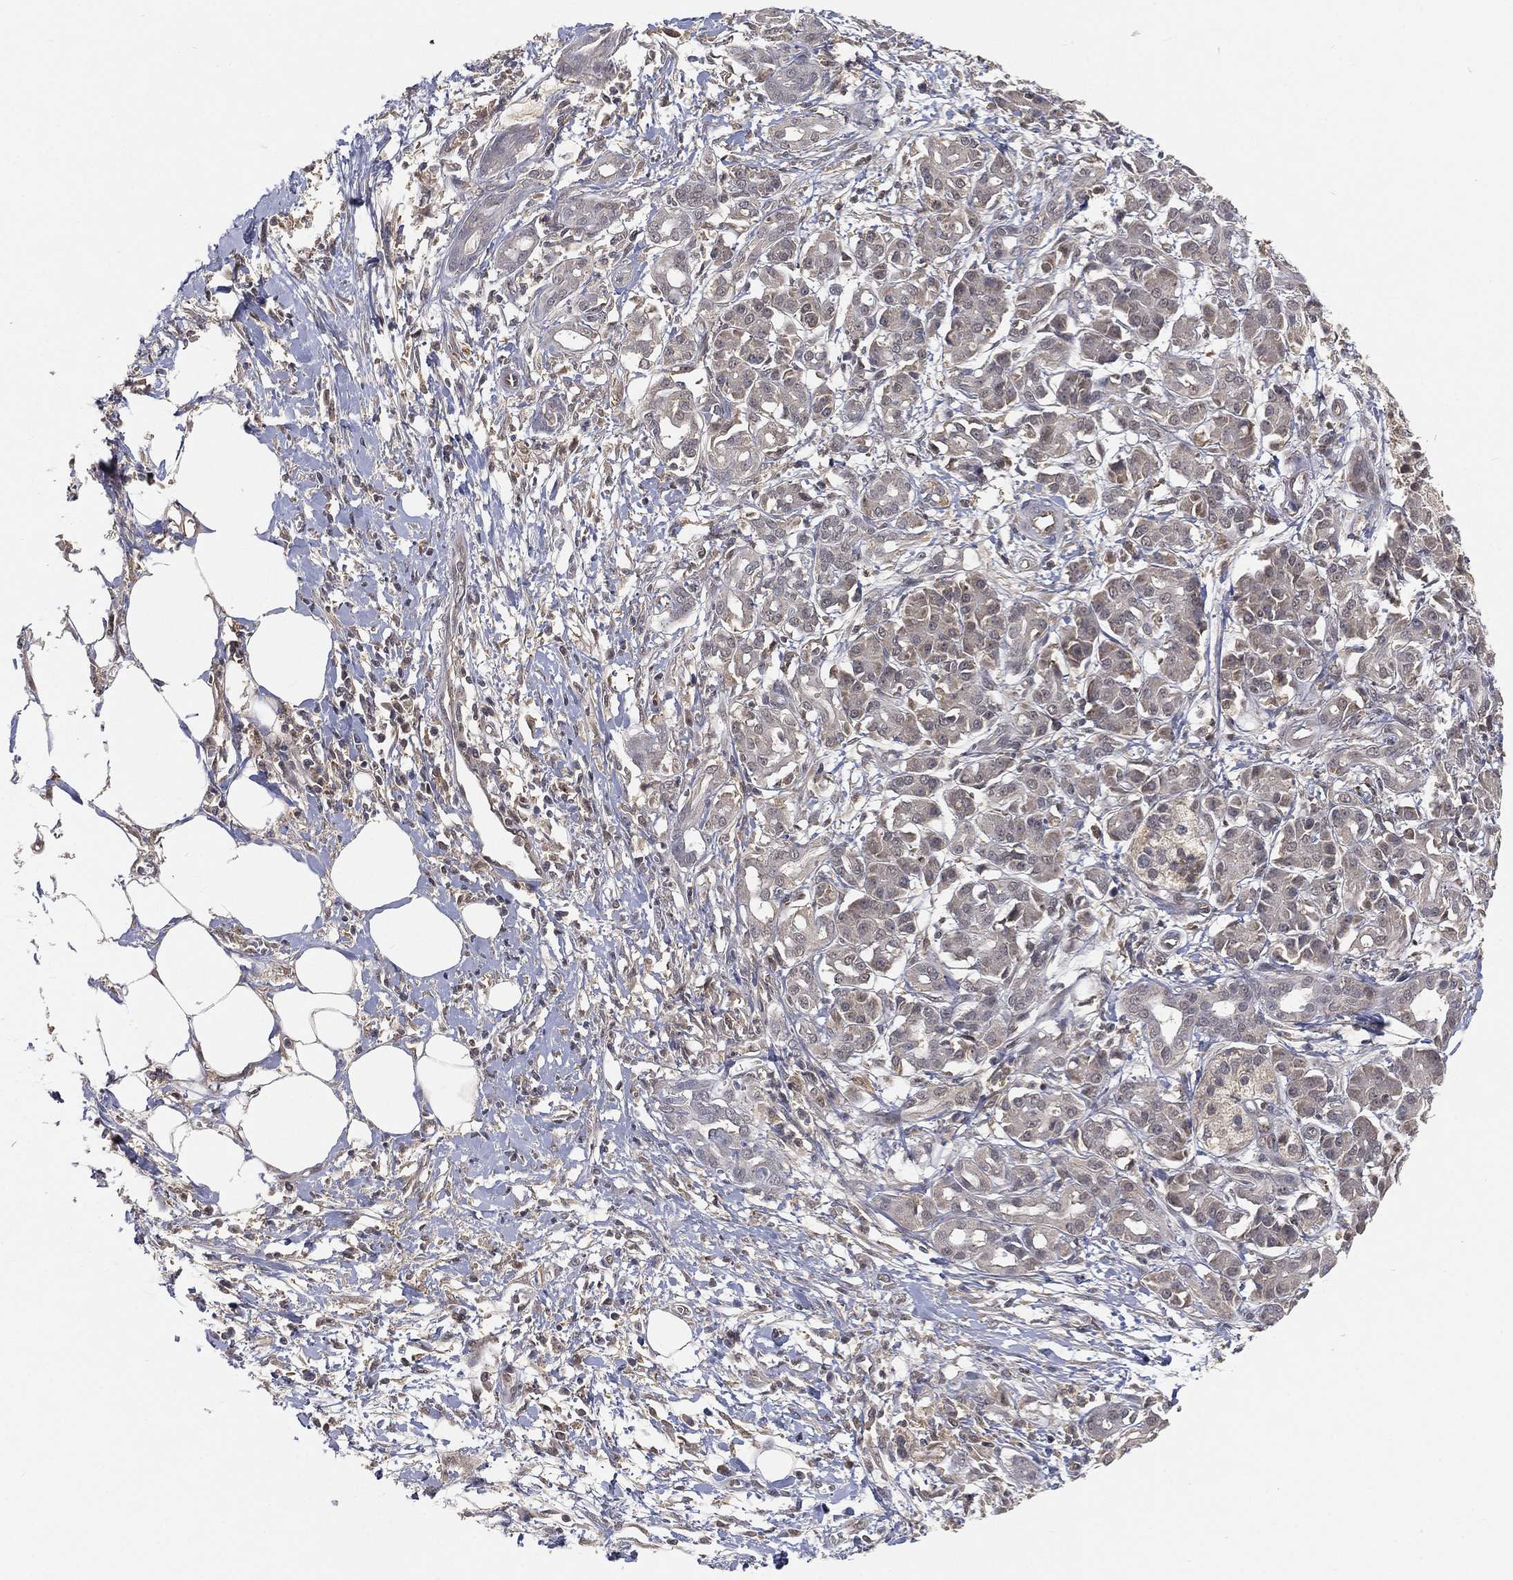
{"staining": {"intensity": "negative", "quantity": "none", "location": "none"}, "tissue": "pancreatic cancer", "cell_type": "Tumor cells", "image_type": "cancer", "snomed": [{"axis": "morphology", "description": "Adenocarcinoma, NOS"}, {"axis": "topography", "description": "Pancreas"}], "caption": "Tumor cells are negative for protein expression in human pancreatic adenocarcinoma.", "gene": "MAPK1", "patient": {"sex": "male", "age": 72}}